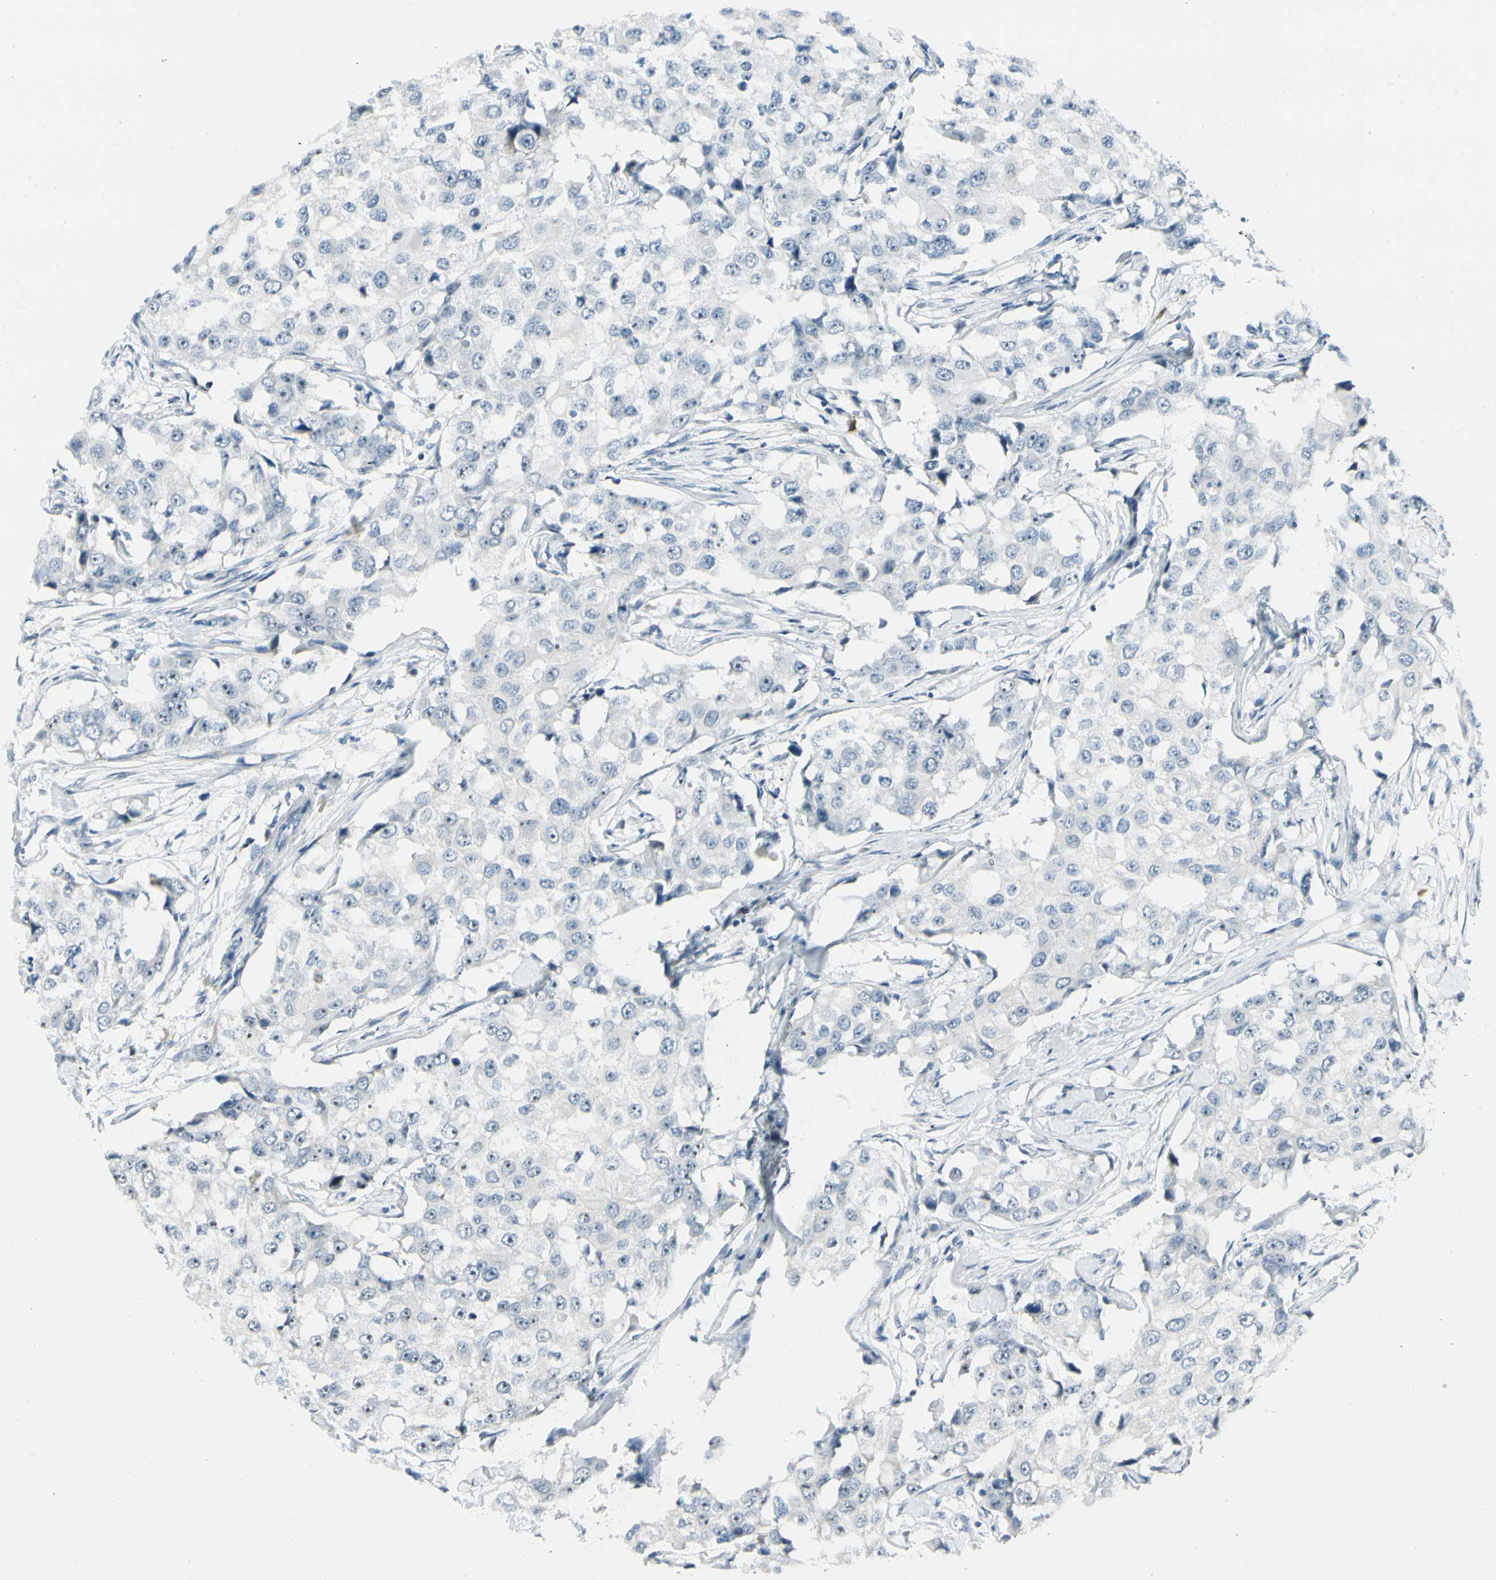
{"staining": {"intensity": "negative", "quantity": "none", "location": "none"}, "tissue": "breast cancer", "cell_type": "Tumor cells", "image_type": "cancer", "snomed": [{"axis": "morphology", "description": "Duct carcinoma"}, {"axis": "topography", "description": "Breast"}], "caption": "Immunohistochemistry histopathology image of neoplastic tissue: breast cancer stained with DAB reveals no significant protein expression in tumor cells. The staining is performed using DAB (3,3'-diaminobenzidine) brown chromogen with nuclei counter-stained in using hematoxylin.", "gene": "ZSCAN1", "patient": {"sex": "female", "age": 27}}